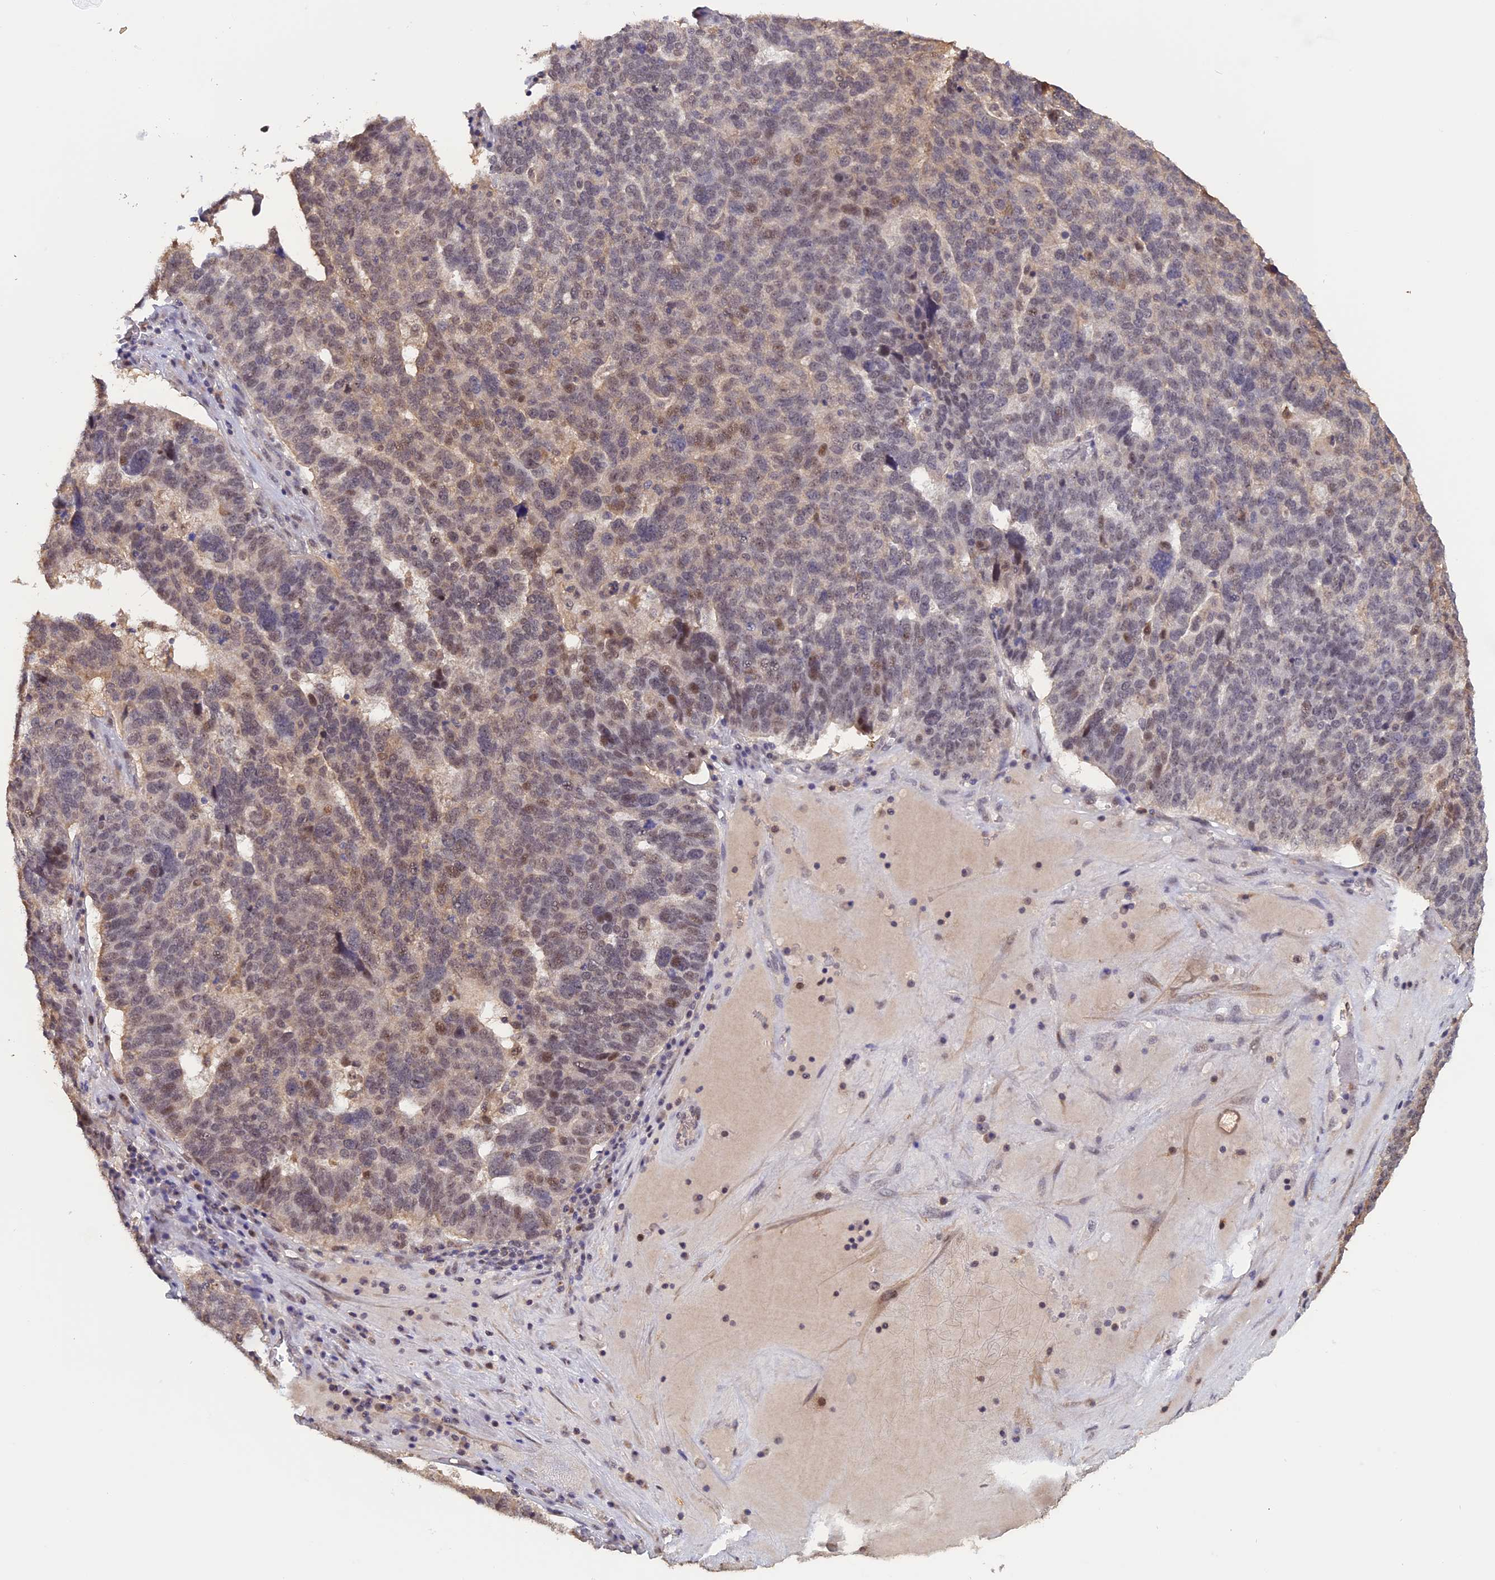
{"staining": {"intensity": "moderate", "quantity": "<25%", "location": "nuclear"}, "tissue": "ovarian cancer", "cell_type": "Tumor cells", "image_type": "cancer", "snomed": [{"axis": "morphology", "description": "Cystadenocarcinoma, serous, NOS"}, {"axis": "topography", "description": "Ovary"}], "caption": "Immunohistochemistry of human ovarian cancer exhibits low levels of moderate nuclear positivity in about <25% of tumor cells. The staining was performed using DAB (3,3'-diaminobenzidine), with brown indicating positive protein expression. Nuclei are stained blue with hematoxylin.", "gene": "FAM98C", "patient": {"sex": "female", "age": 59}}